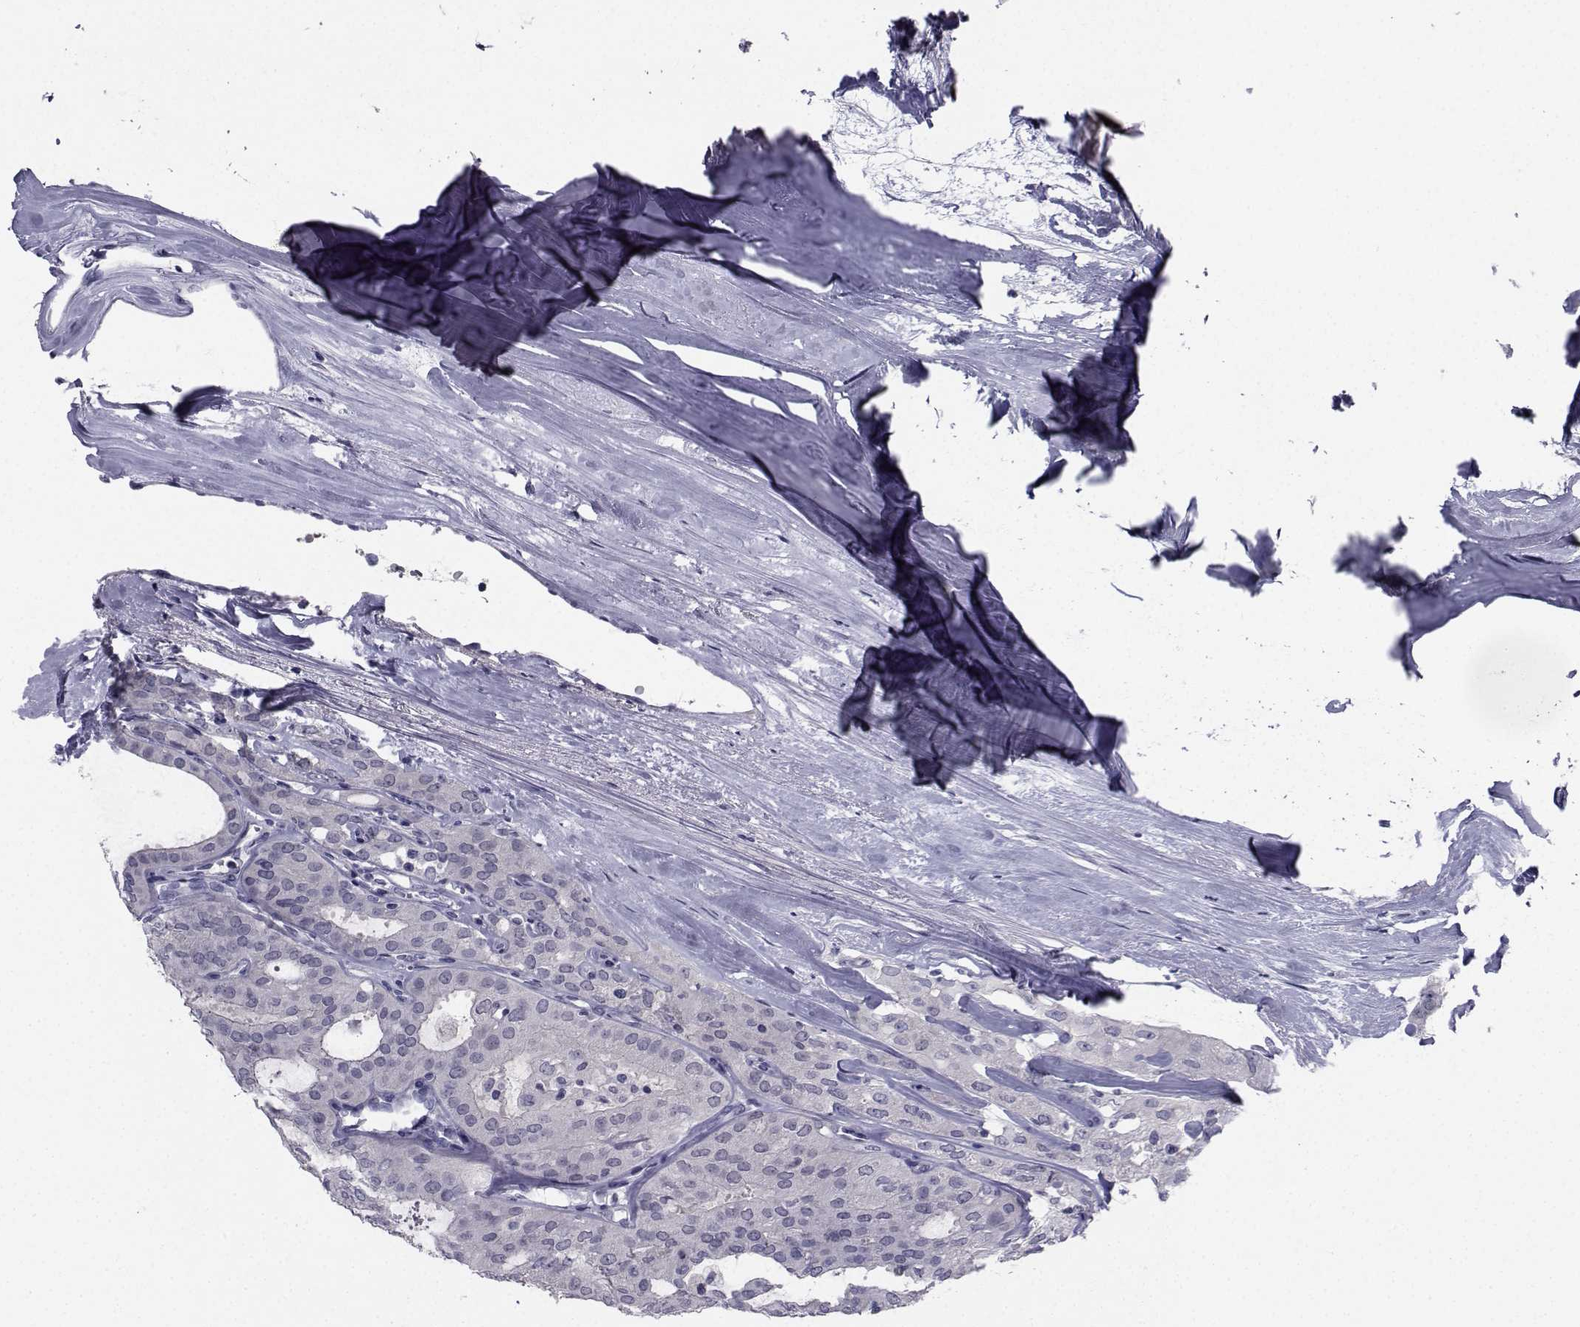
{"staining": {"intensity": "negative", "quantity": "none", "location": "none"}, "tissue": "thyroid cancer", "cell_type": "Tumor cells", "image_type": "cancer", "snomed": [{"axis": "morphology", "description": "Follicular adenoma carcinoma, NOS"}, {"axis": "topography", "description": "Thyroid gland"}], "caption": "DAB (3,3'-diaminobenzidine) immunohistochemical staining of human follicular adenoma carcinoma (thyroid) shows no significant staining in tumor cells.", "gene": "CHRNA1", "patient": {"sex": "male", "age": 75}}